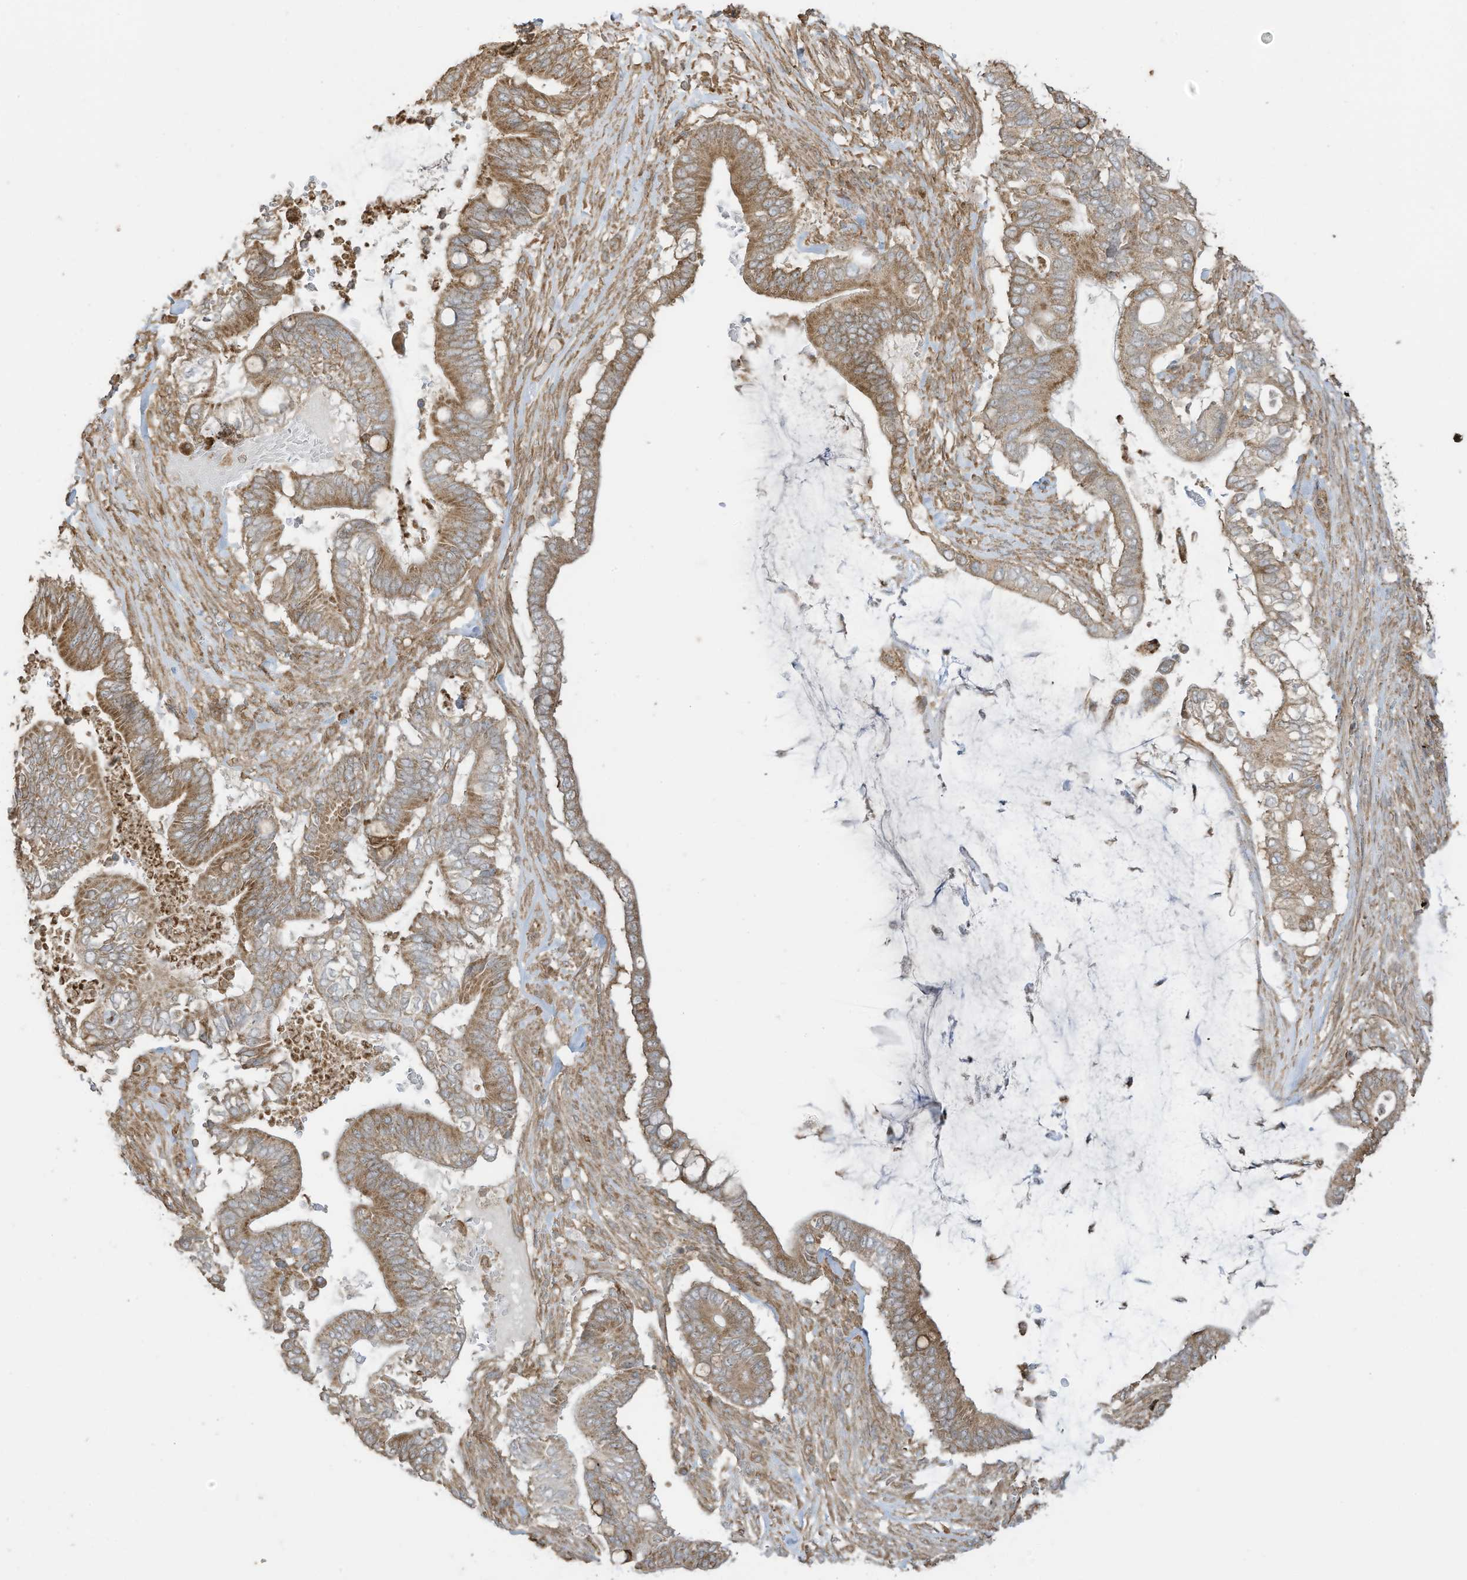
{"staining": {"intensity": "moderate", "quantity": "25%-75%", "location": "cytoplasmic/membranous"}, "tissue": "pancreatic cancer", "cell_type": "Tumor cells", "image_type": "cancer", "snomed": [{"axis": "morphology", "description": "Adenocarcinoma, NOS"}, {"axis": "topography", "description": "Pancreas"}], "caption": "Immunohistochemical staining of pancreatic cancer demonstrates moderate cytoplasmic/membranous protein expression in approximately 25%-75% of tumor cells. Nuclei are stained in blue.", "gene": "CGAS", "patient": {"sex": "male", "age": 68}}